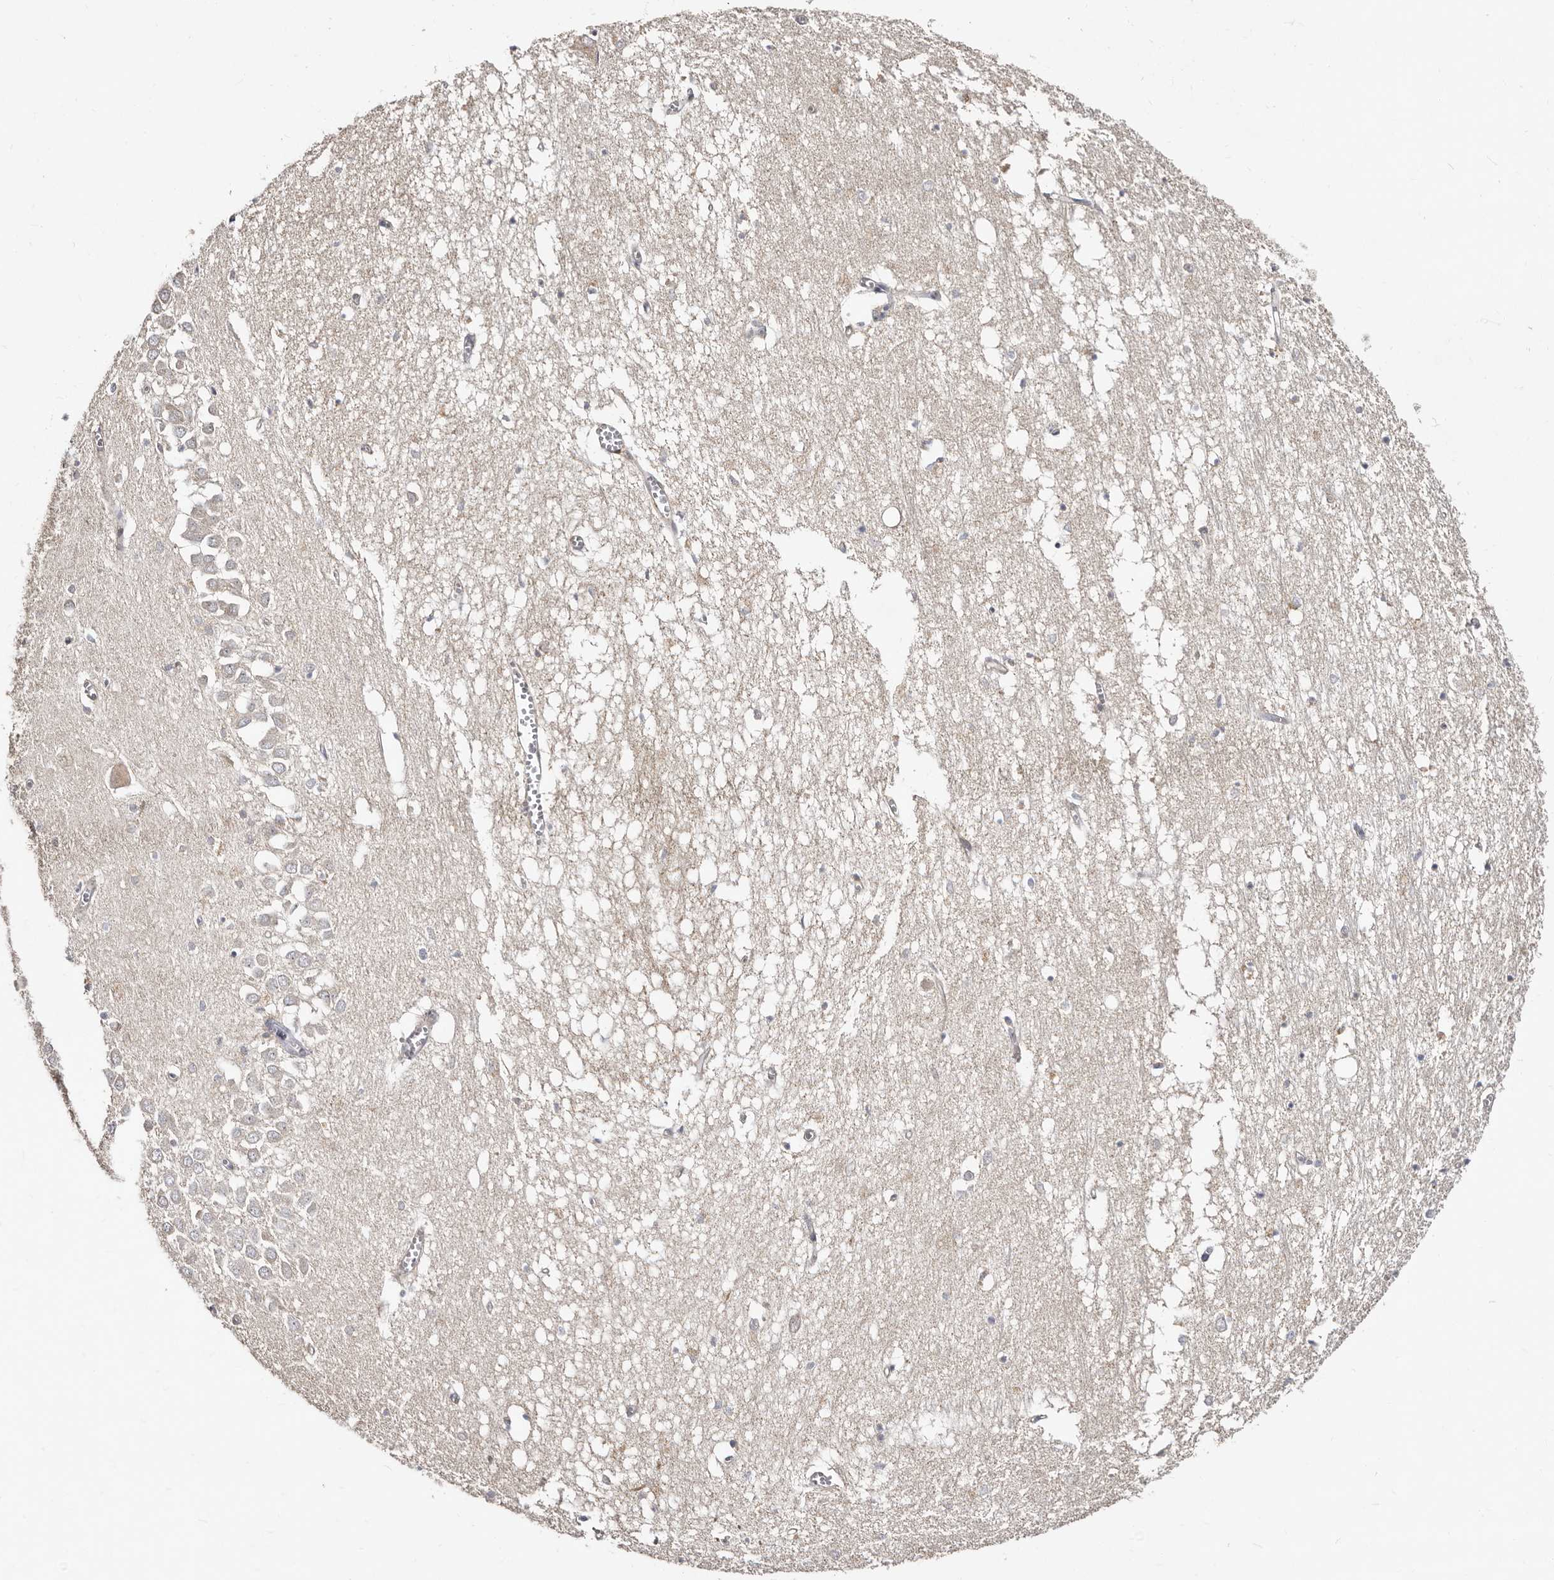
{"staining": {"intensity": "moderate", "quantity": "<25%", "location": "cytoplasmic/membranous"}, "tissue": "hippocampus", "cell_type": "Glial cells", "image_type": "normal", "snomed": [{"axis": "morphology", "description": "Normal tissue, NOS"}, {"axis": "topography", "description": "Hippocampus"}], "caption": "Moderate cytoplasmic/membranous expression for a protein is identified in about <25% of glial cells of unremarkable hippocampus using IHC.", "gene": "BAIAP2L1", "patient": {"sex": "male", "age": 70}}